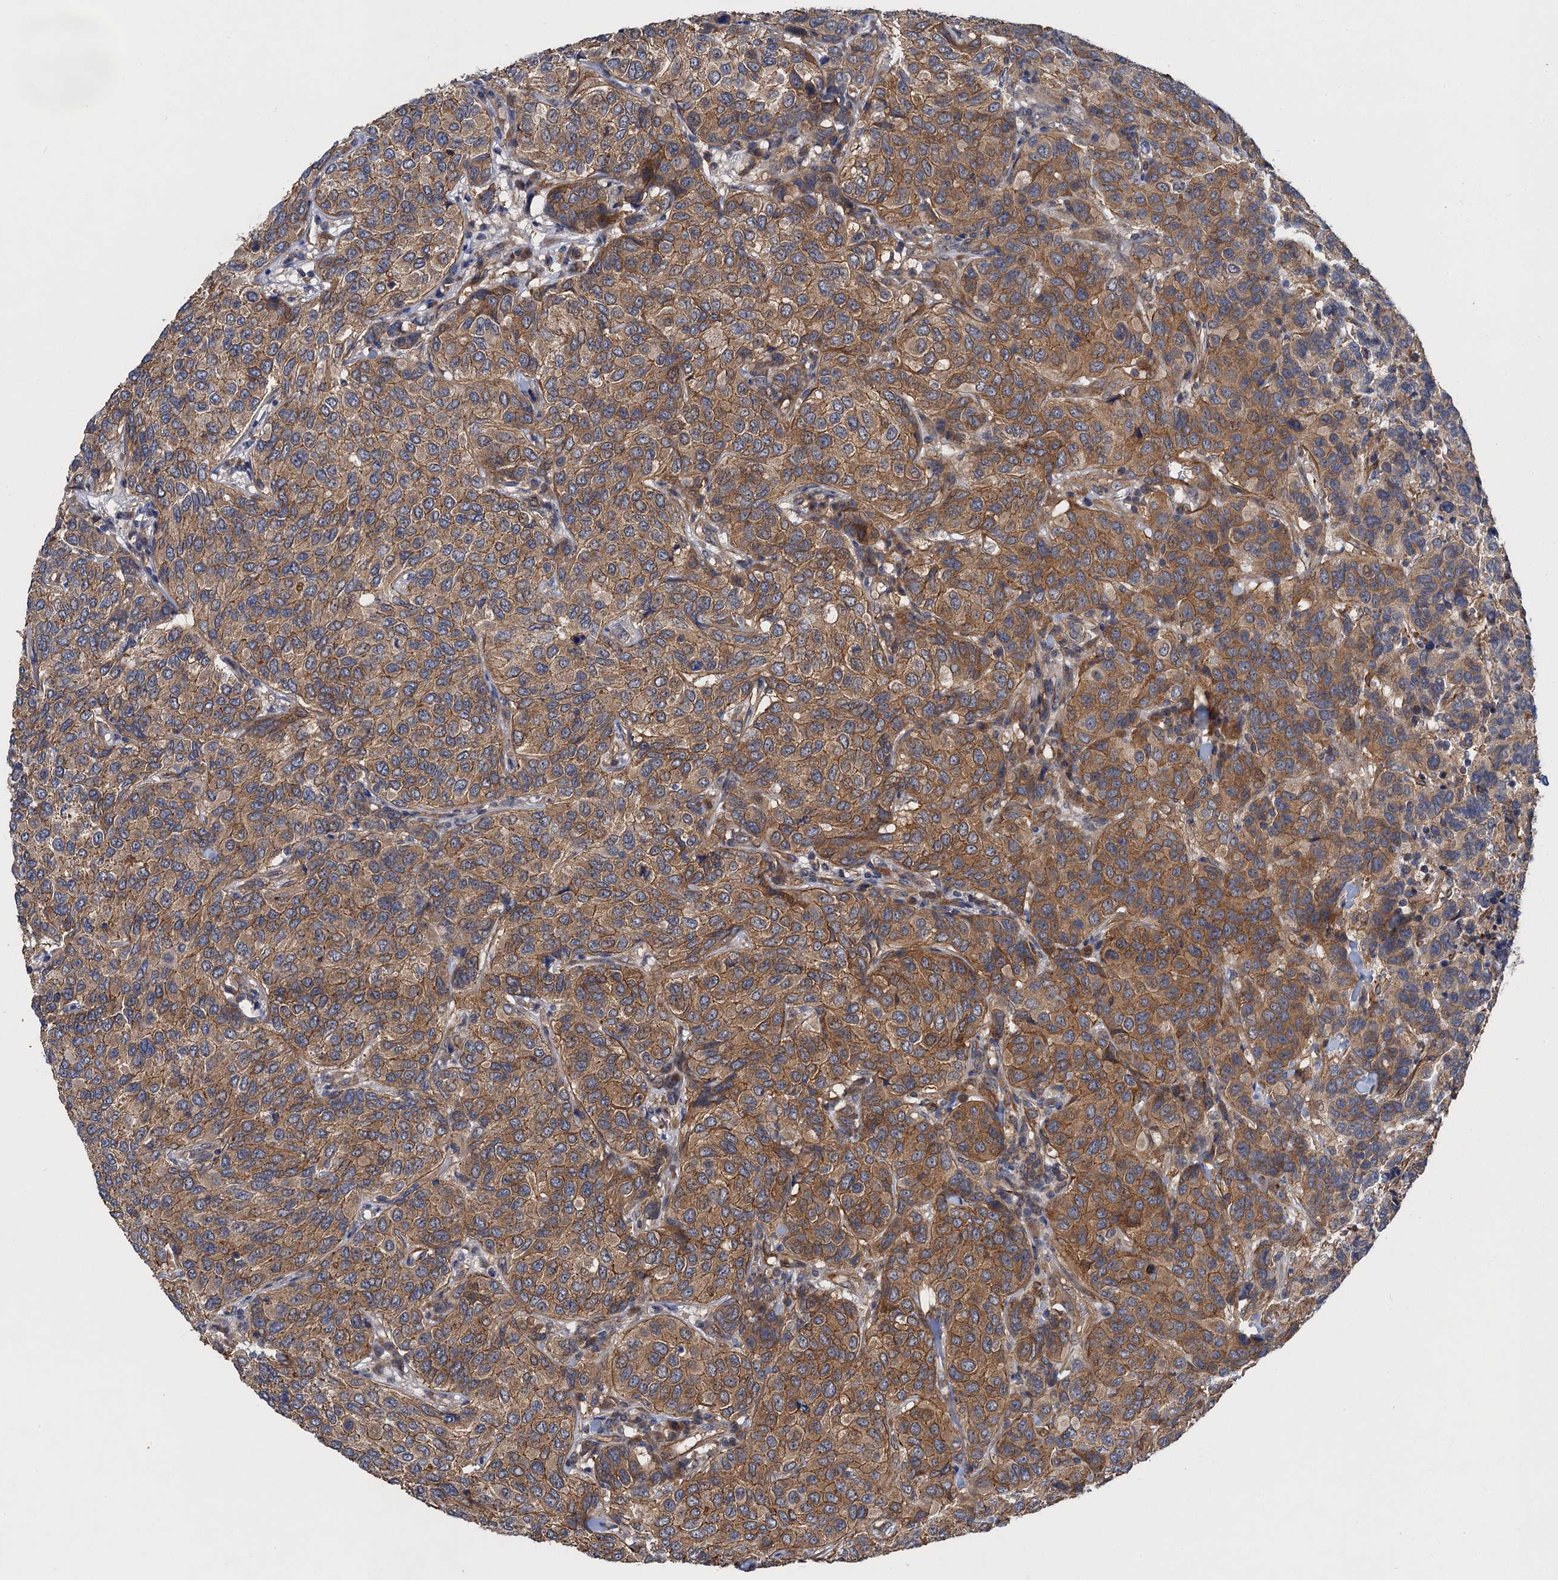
{"staining": {"intensity": "moderate", "quantity": ">75%", "location": "cytoplasmic/membranous"}, "tissue": "breast cancer", "cell_type": "Tumor cells", "image_type": "cancer", "snomed": [{"axis": "morphology", "description": "Duct carcinoma"}, {"axis": "topography", "description": "Breast"}], "caption": "DAB immunohistochemical staining of breast cancer (invasive ductal carcinoma) demonstrates moderate cytoplasmic/membranous protein expression in approximately >75% of tumor cells.", "gene": "PJA2", "patient": {"sex": "female", "age": 55}}